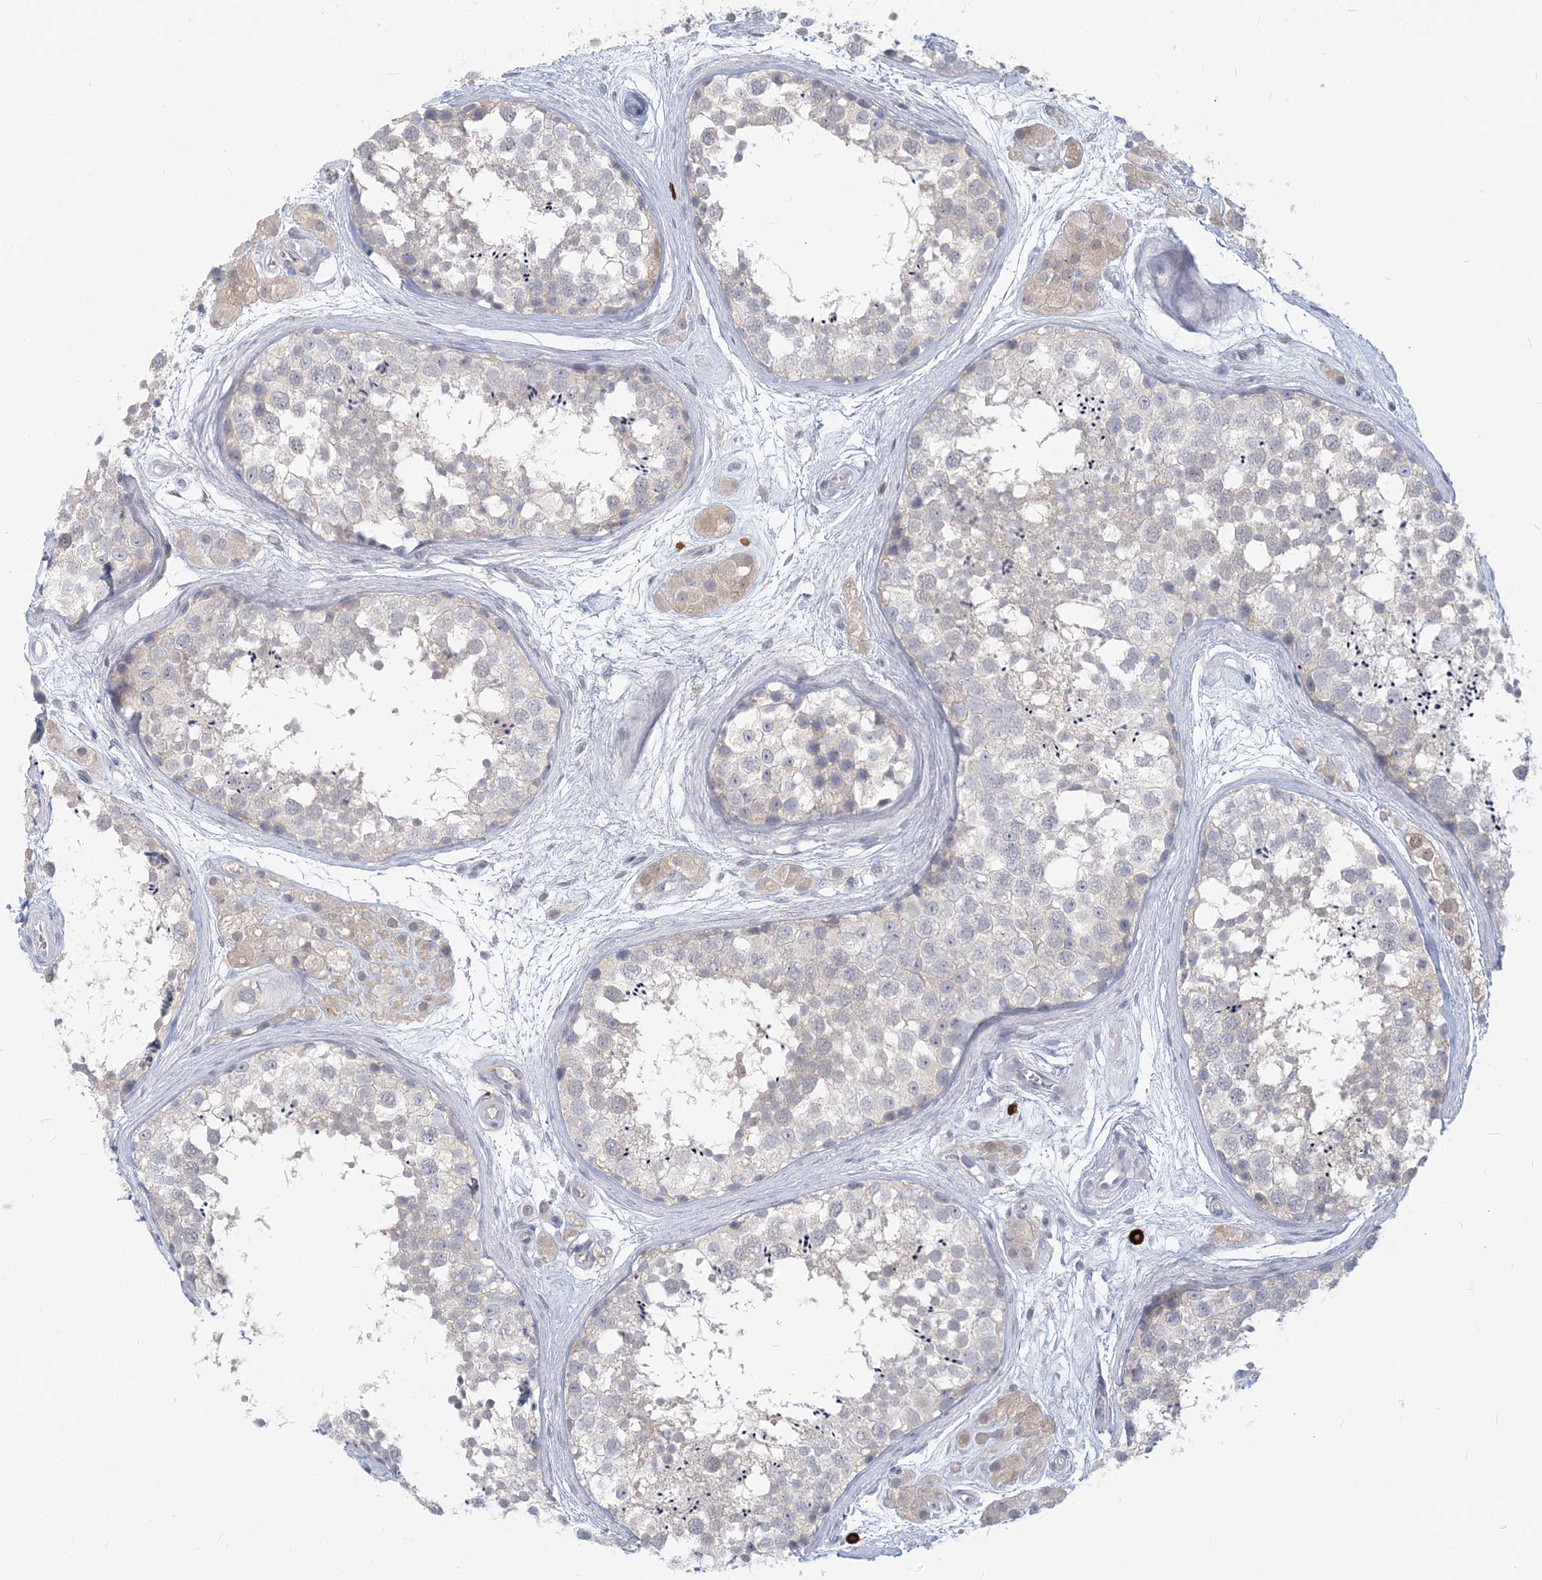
{"staining": {"intensity": "negative", "quantity": "none", "location": "none"}, "tissue": "testis", "cell_type": "Cells in seminiferous ducts", "image_type": "normal", "snomed": [{"axis": "morphology", "description": "Normal tissue, NOS"}, {"axis": "topography", "description": "Testis"}], "caption": "The immunohistochemistry (IHC) image has no significant positivity in cells in seminiferous ducts of testis. Nuclei are stained in blue.", "gene": "GMPPA", "patient": {"sex": "male", "age": 56}}